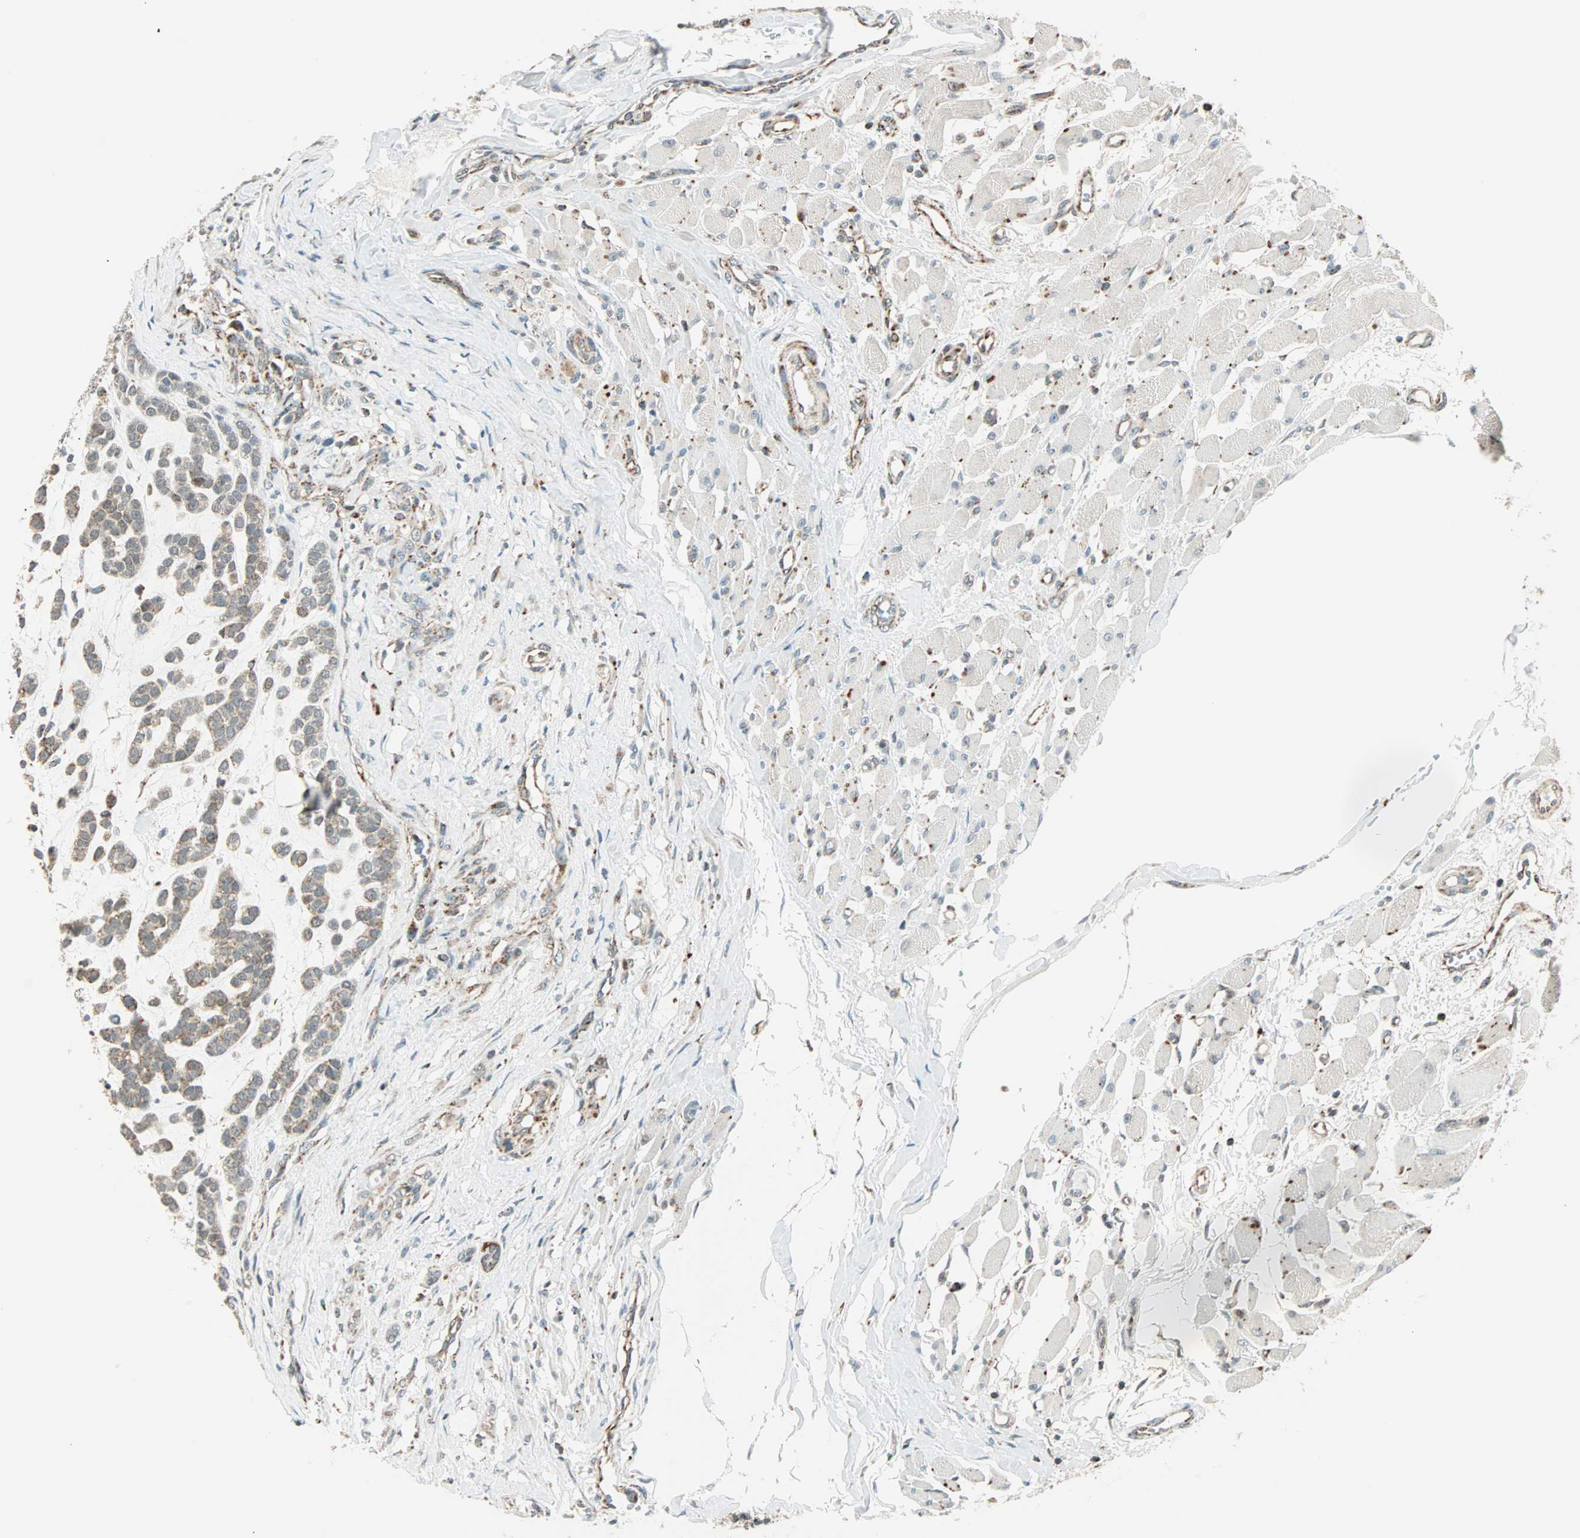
{"staining": {"intensity": "weak", "quantity": "<25%", "location": "cytoplasmic/membranous"}, "tissue": "head and neck cancer", "cell_type": "Tumor cells", "image_type": "cancer", "snomed": [{"axis": "morphology", "description": "Adenocarcinoma, NOS"}, {"axis": "morphology", "description": "Adenoma, NOS"}, {"axis": "topography", "description": "Head-Neck"}], "caption": "This is a image of immunohistochemistry (IHC) staining of head and neck cancer (adenoma), which shows no staining in tumor cells.", "gene": "SPRY4", "patient": {"sex": "female", "age": 55}}